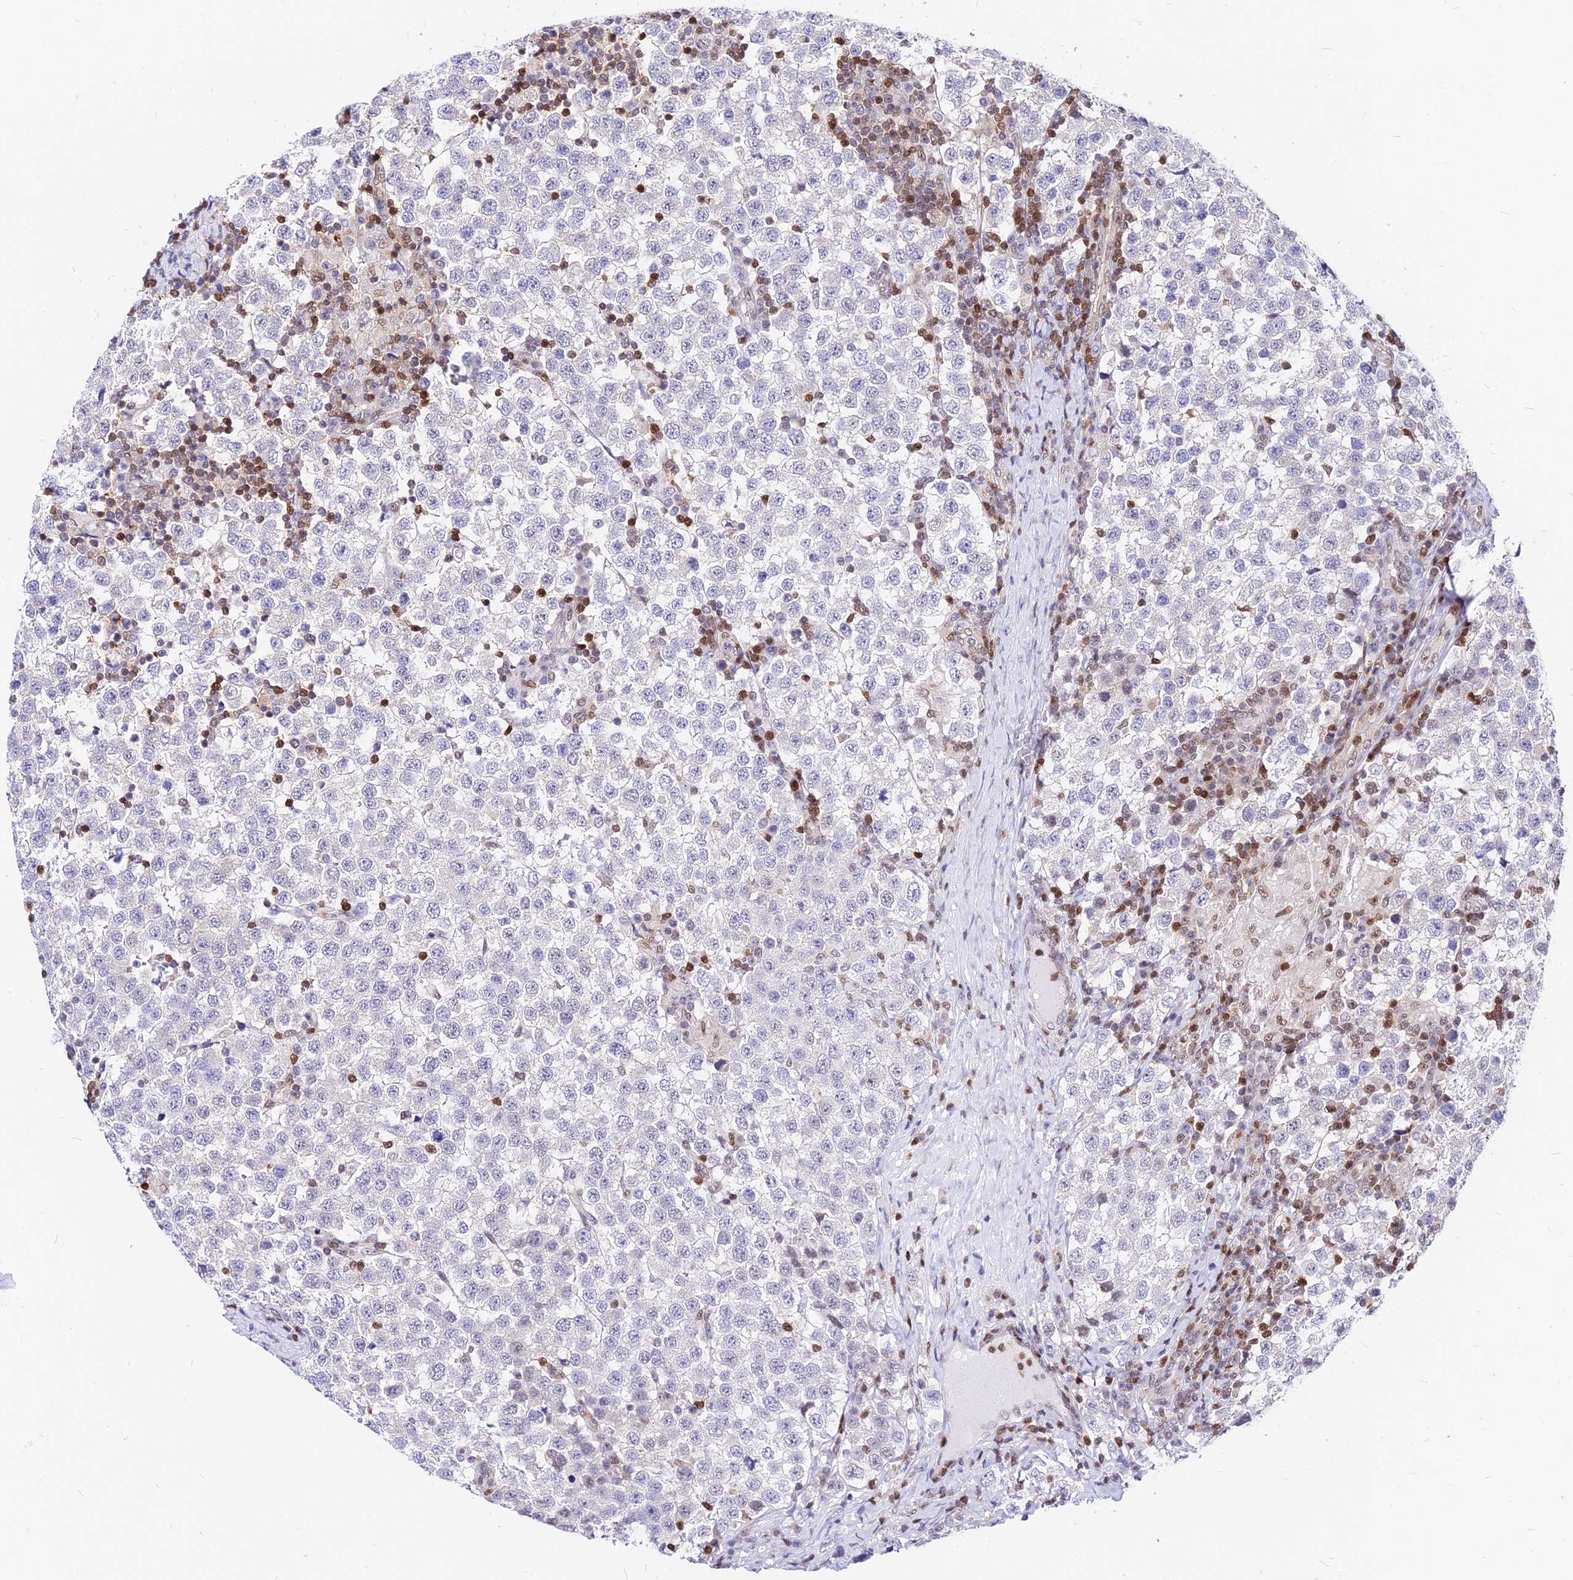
{"staining": {"intensity": "negative", "quantity": "none", "location": "none"}, "tissue": "testis cancer", "cell_type": "Tumor cells", "image_type": "cancer", "snomed": [{"axis": "morphology", "description": "Seminoma, NOS"}, {"axis": "topography", "description": "Testis"}], "caption": "Human testis cancer stained for a protein using immunohistochemistry (IHC) reveals no expression in tumor cells.", "gene": "PAXX", "patient": {"sex": "male", "age": 34}}